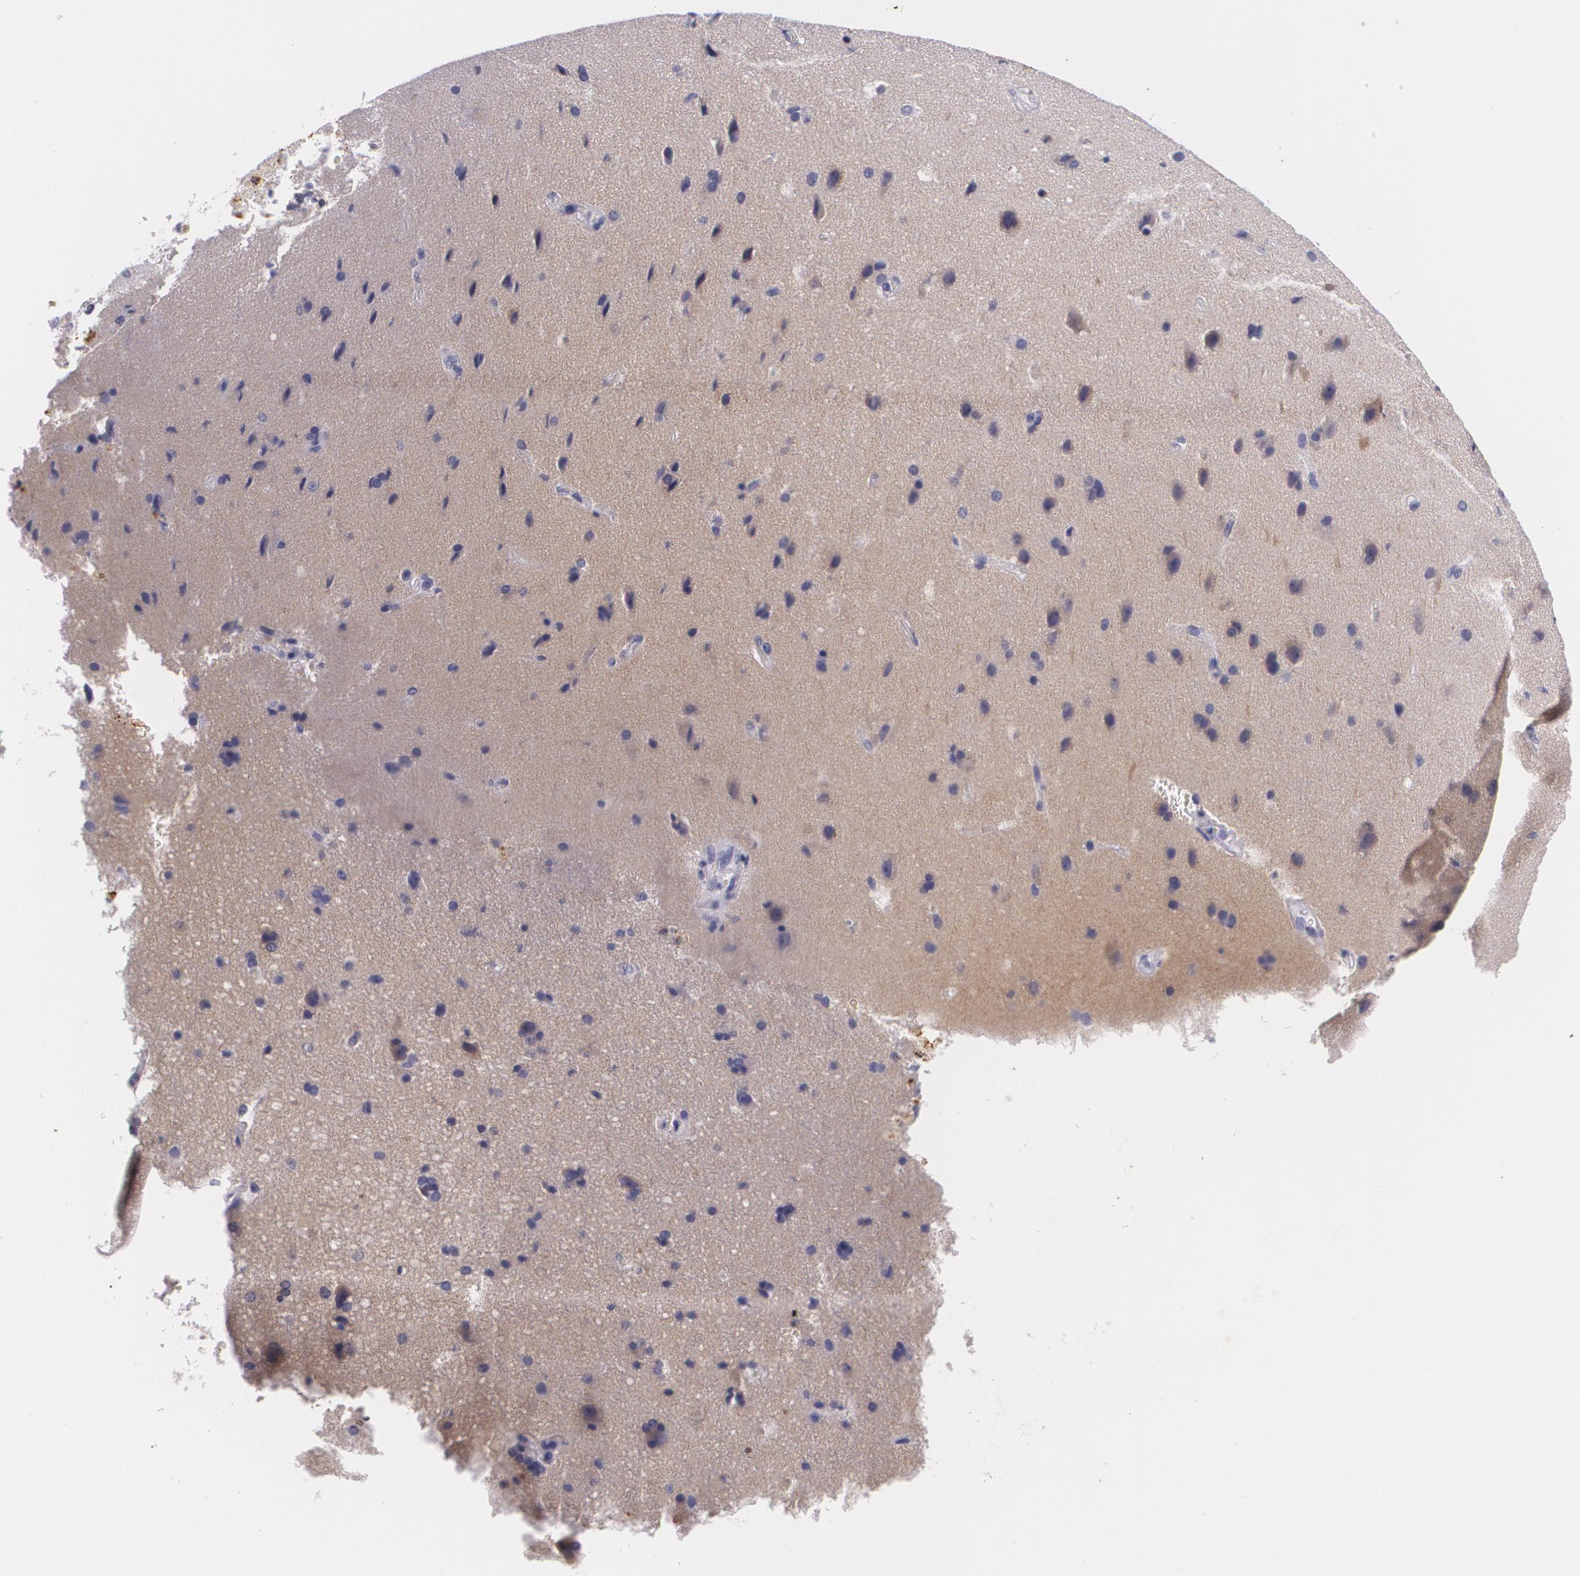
{"staining": {"intensity": "negative", "quantity": "none", "location": "none"}, "tissue": "cerebral cortex", "cell_type": "Endothelial cells", "image_type": "normal", "snomed": [{"axis": "morphology", "description": "Normal tissue, NOS"}, {"axis": "topography", "description": "Cerebral cortex"}], "caption": "A photomicrograph of cerebral cortex stained for a protein displays no brown staining in endothelial cells.", "gene": "DLG4", "patient": {"sex": "female", "age": 45}}